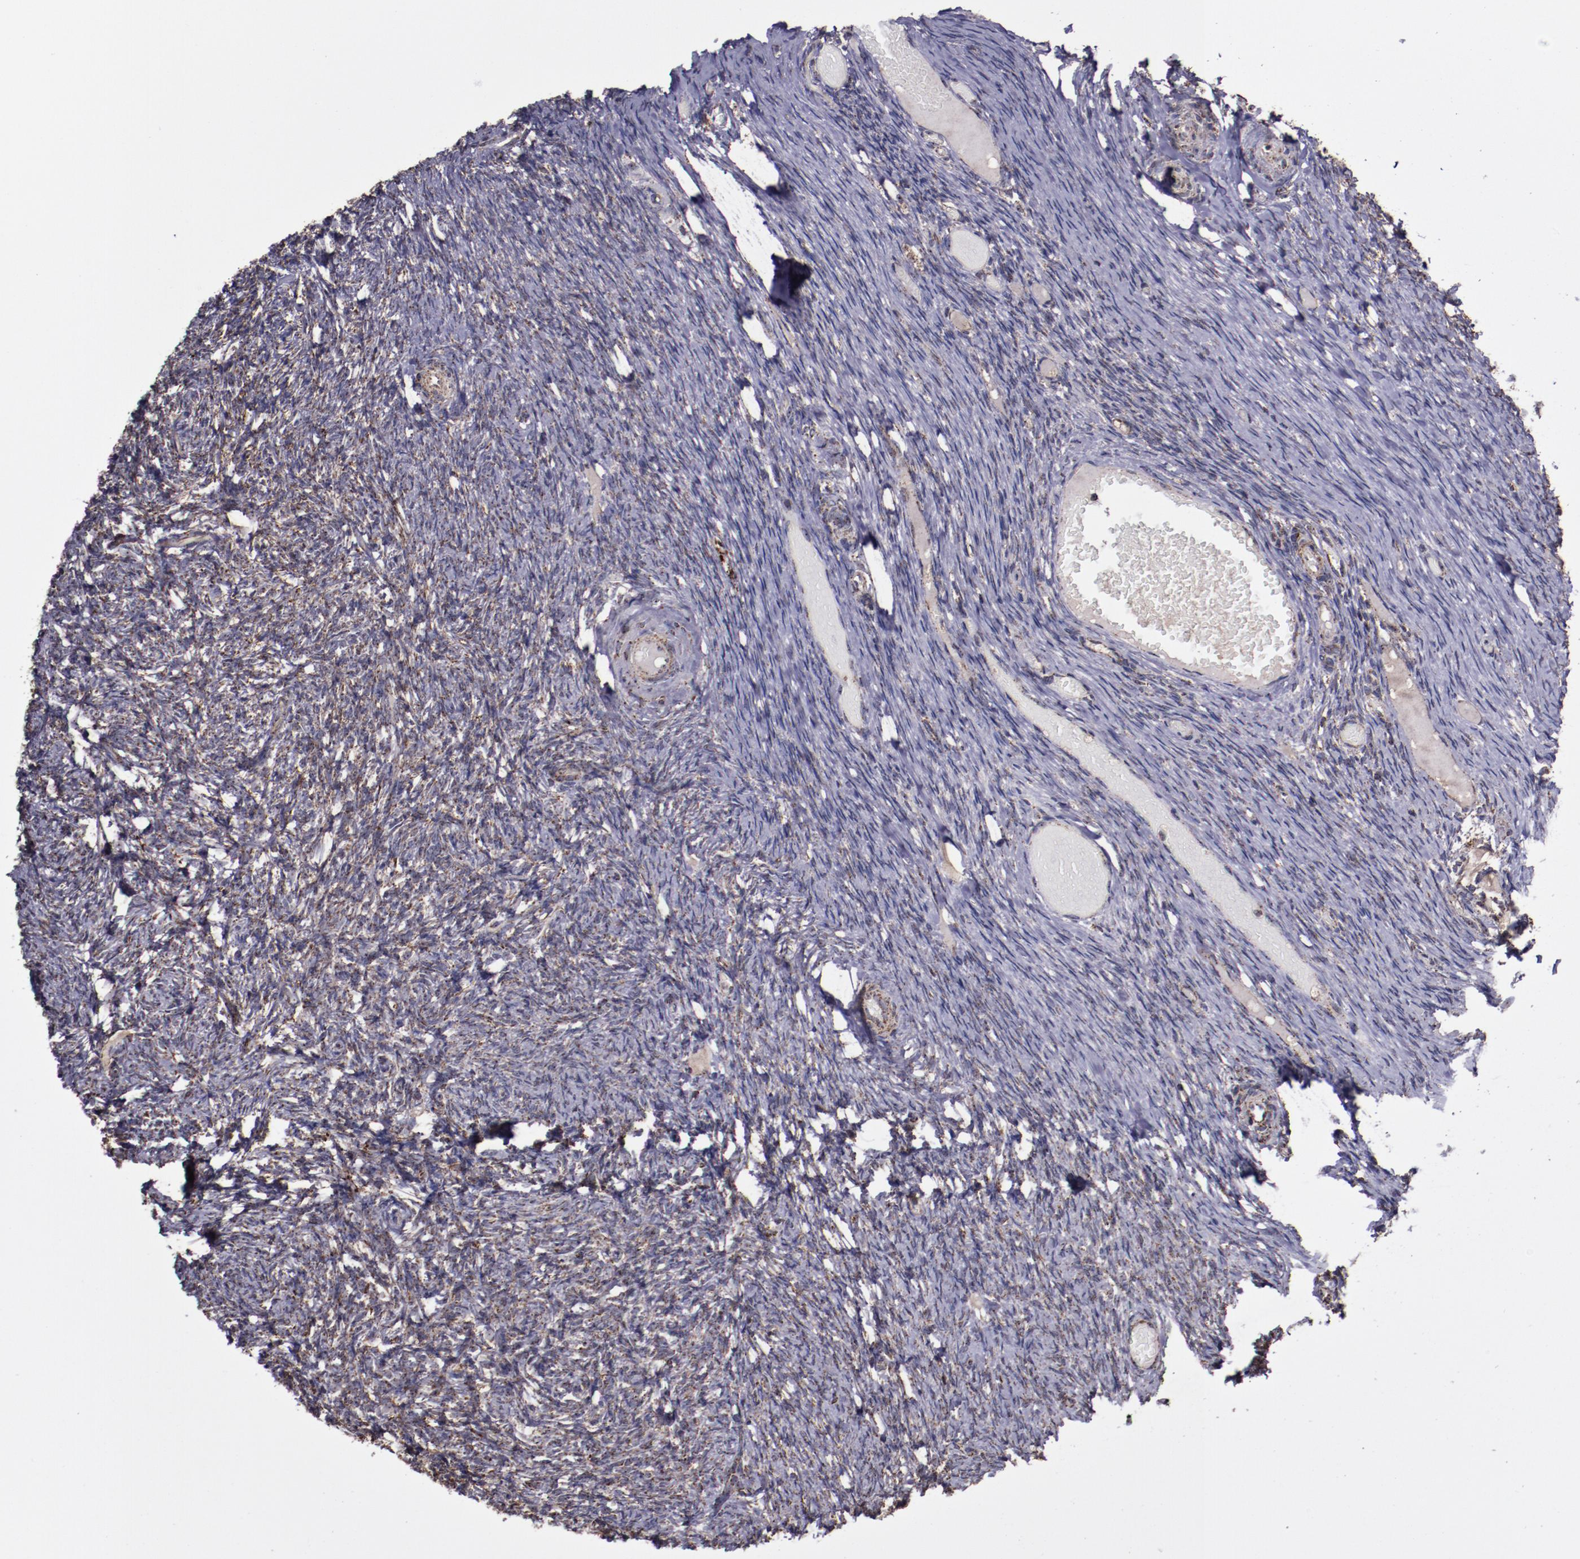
{"staining": {"intensity": "weak", "quantity": ">75%", "location": "cytoplasmic/membranous"}, "tissue": "ovary", "cell_type": "Ovarian stroma cells", "image_type": "normal", "snomed": [{"axis": "morphology", "description": "Normal tissue, NOS"}, {"axis": "topography", "description": "Ovary"}], "caption": "A high-resolution histopathology image shows immunohistochemistry staining of unremarkable ovary, which displays weak cytoplasmic/membranous staining in approximately >75% of ovarian stroma cells. (brown staining indicates protein expression, while blue staining denotes nuclei).", "gene": "LONP1", "patient": {"sex": "female", "age": 60}}